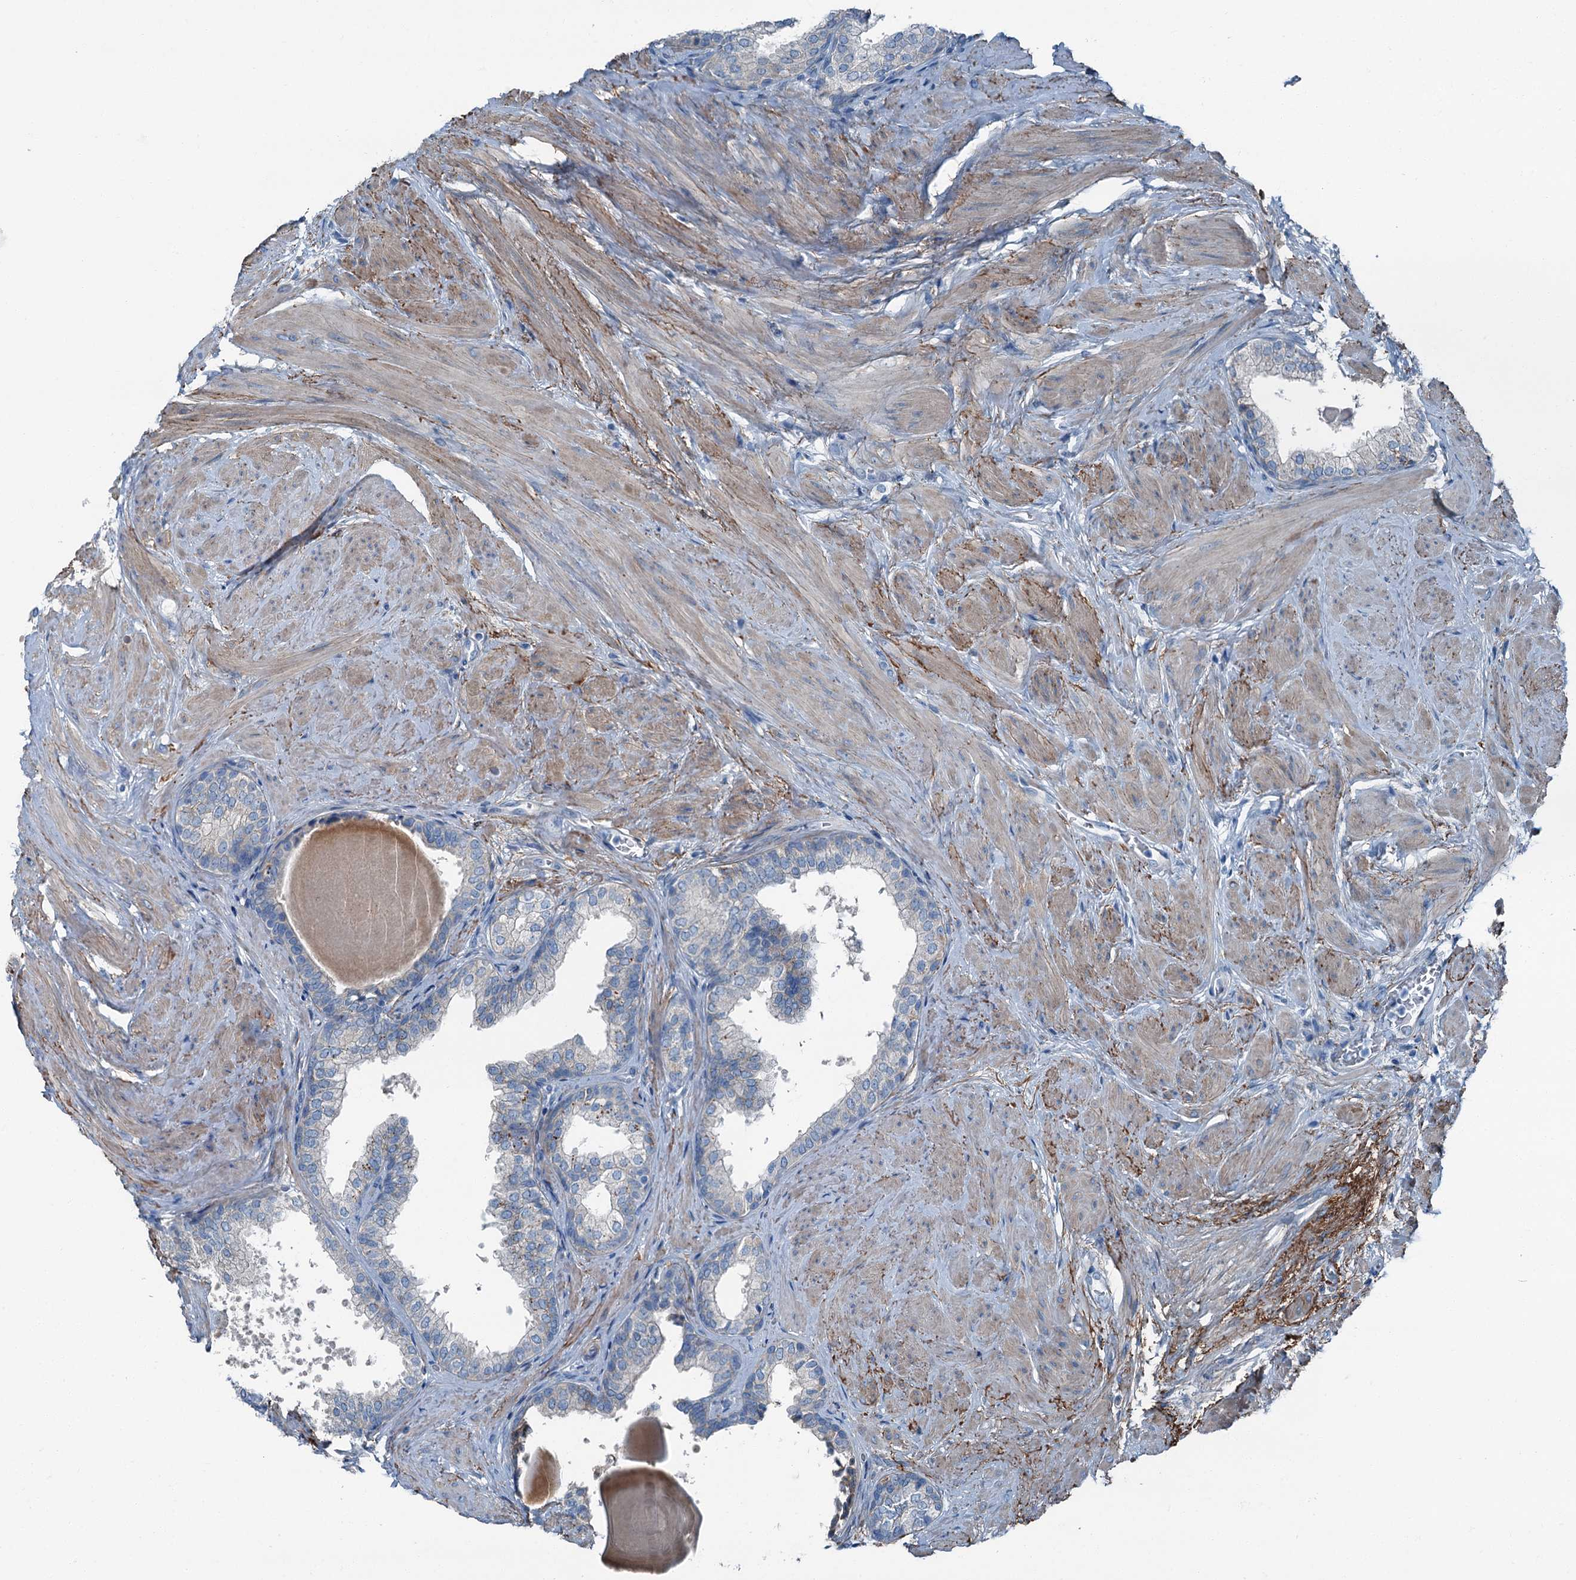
{"staining": {"intensity": "negative", "quantity": "none", "location": "none"}, "tissue": "prostate", "cell_type": "Glandular cells", "image_type": "normal", "snomed": [{"axis": "morphology", "description": "Normal tissue, NOS"}, {"axis": "topography", "description": "Prostate"}], "caption": "A high-resolution photomicrograph shows IHC staining of benign prostate, which exhibits no significant positivity in glandular cells. The staining was performed using DAB to visualize the protein expression in brown, while the nuclei were stained in blue with hematoxylin (Magnification: 20x).", "gene": "AXL", "patient": {"sex": "male", "age": 48}}